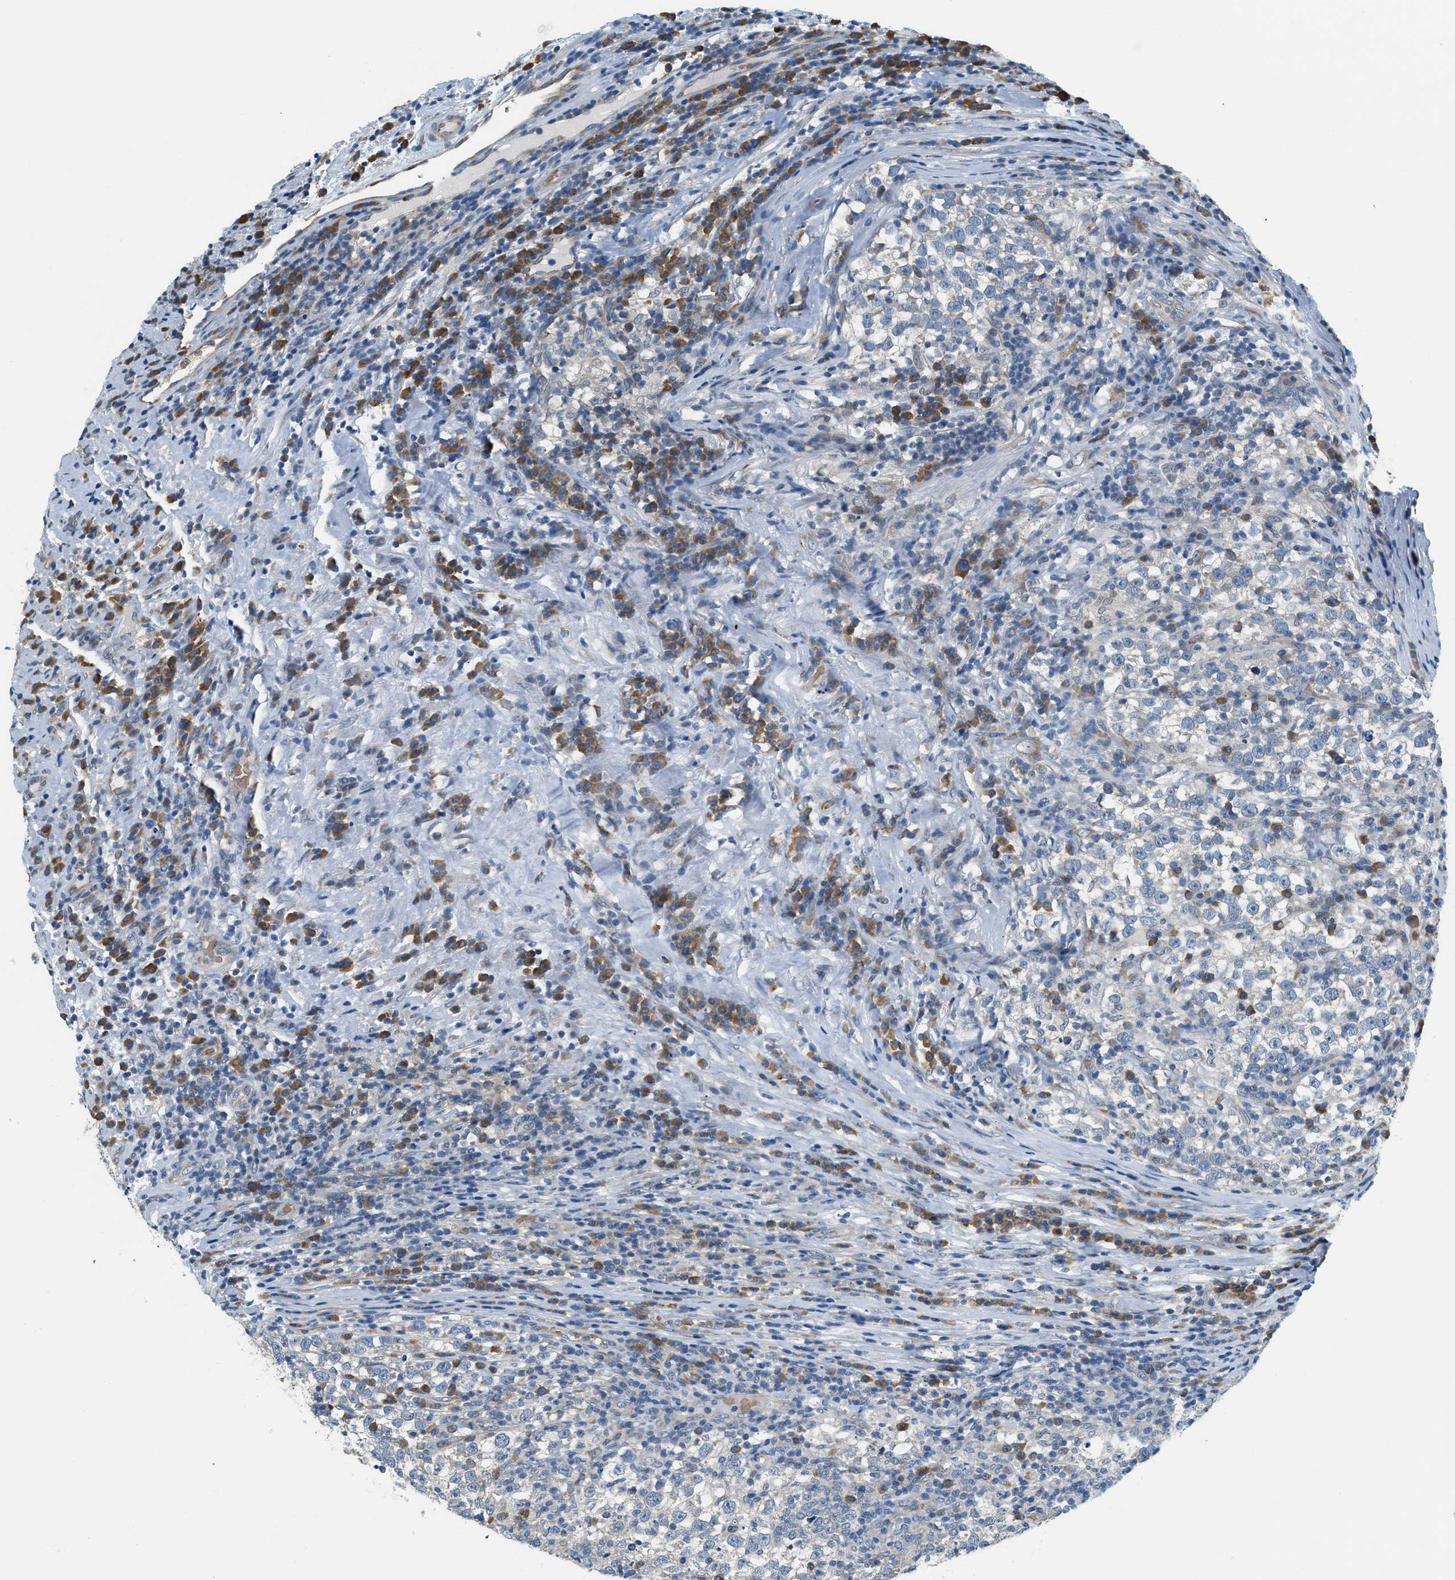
{"staining": {"intensity": "negative", "quantity": "none", "location": "none"}, "tissue": "testis cancer", "cell_type": "Tumor cells", "image_type": "cancer", "snomed": [{"axis": "morphology", "description": "Normal tissue, NOS"}, {"axis": "morphology", "description": "Seminoma, NOS"}, {"axis": "topography", "description": "Testis"}], "caption": "IHC photomicrograph of neoplastic tissue: seminoma (testis) stained with DAB (3,3'-diaminobenzidine) reveals no significant protein expression in tumor cells. (Brightfield microscopy of DAB (3,3'-diaminobenzidine) immunohistochemistry (IHC) at high magnification).", "gene": "CYTH2", "patient": {"sex": "male", "age": 43}}